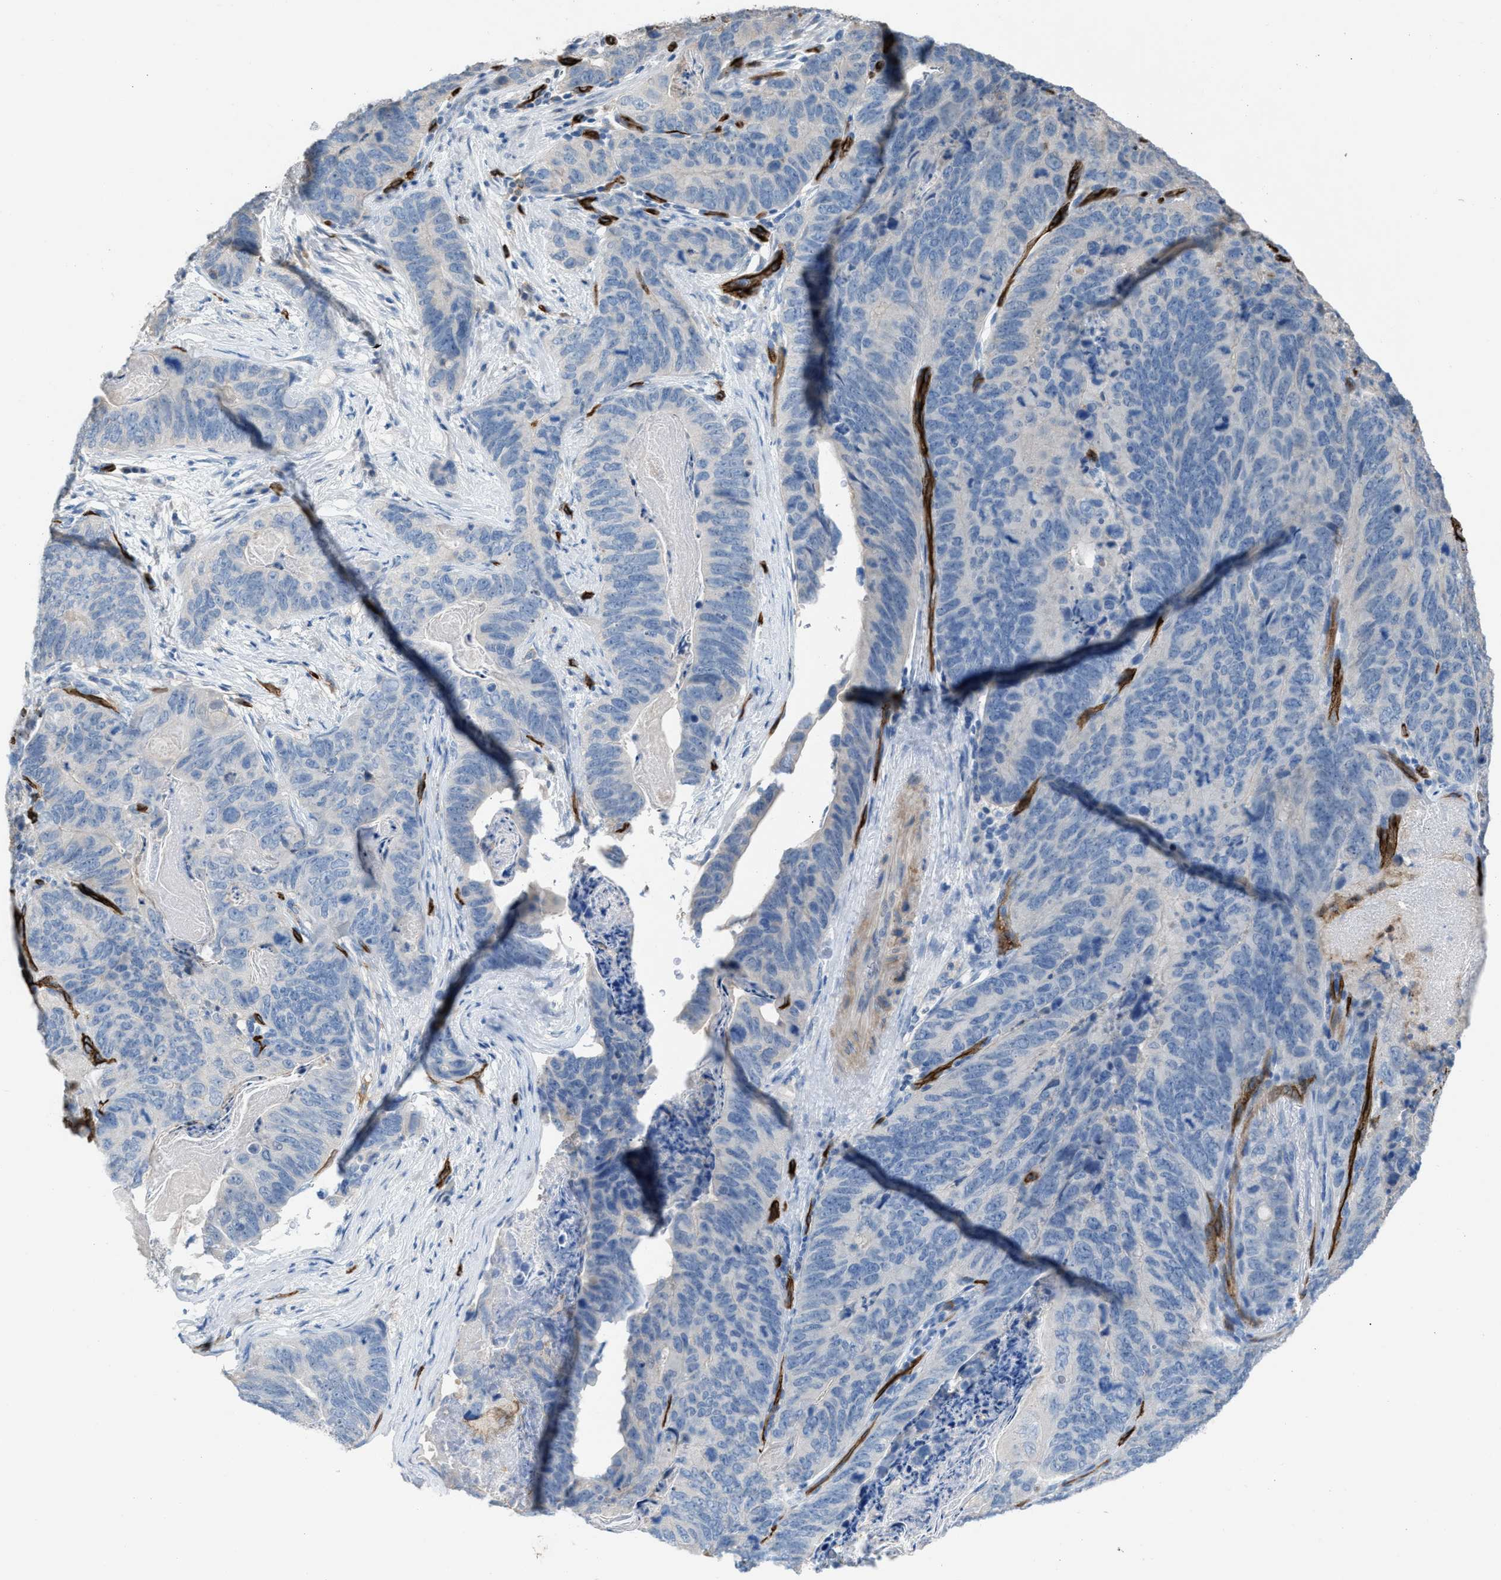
{"staining": {"intensity": "negative", "quantity": "none", "location": "none"}, "tissue": "stomach cancer", "cell_type": "Tumor cells", "image_type": "cancer", "snomed": [{"axis": "morphology", "description": "Normal tissue, NOS"}, {"axis": "morphology", "description": "Adenocarcinoma, NOS"}, {"axis": "topography", "description": "Stomach"}], "caption": "The immunohistochemistry photomicrograph has no significant staining in tumor cells of stomach adenocarcinoma tissue.", "gene": "DYSF", "patient": {"sex": "female", "age": 89}}